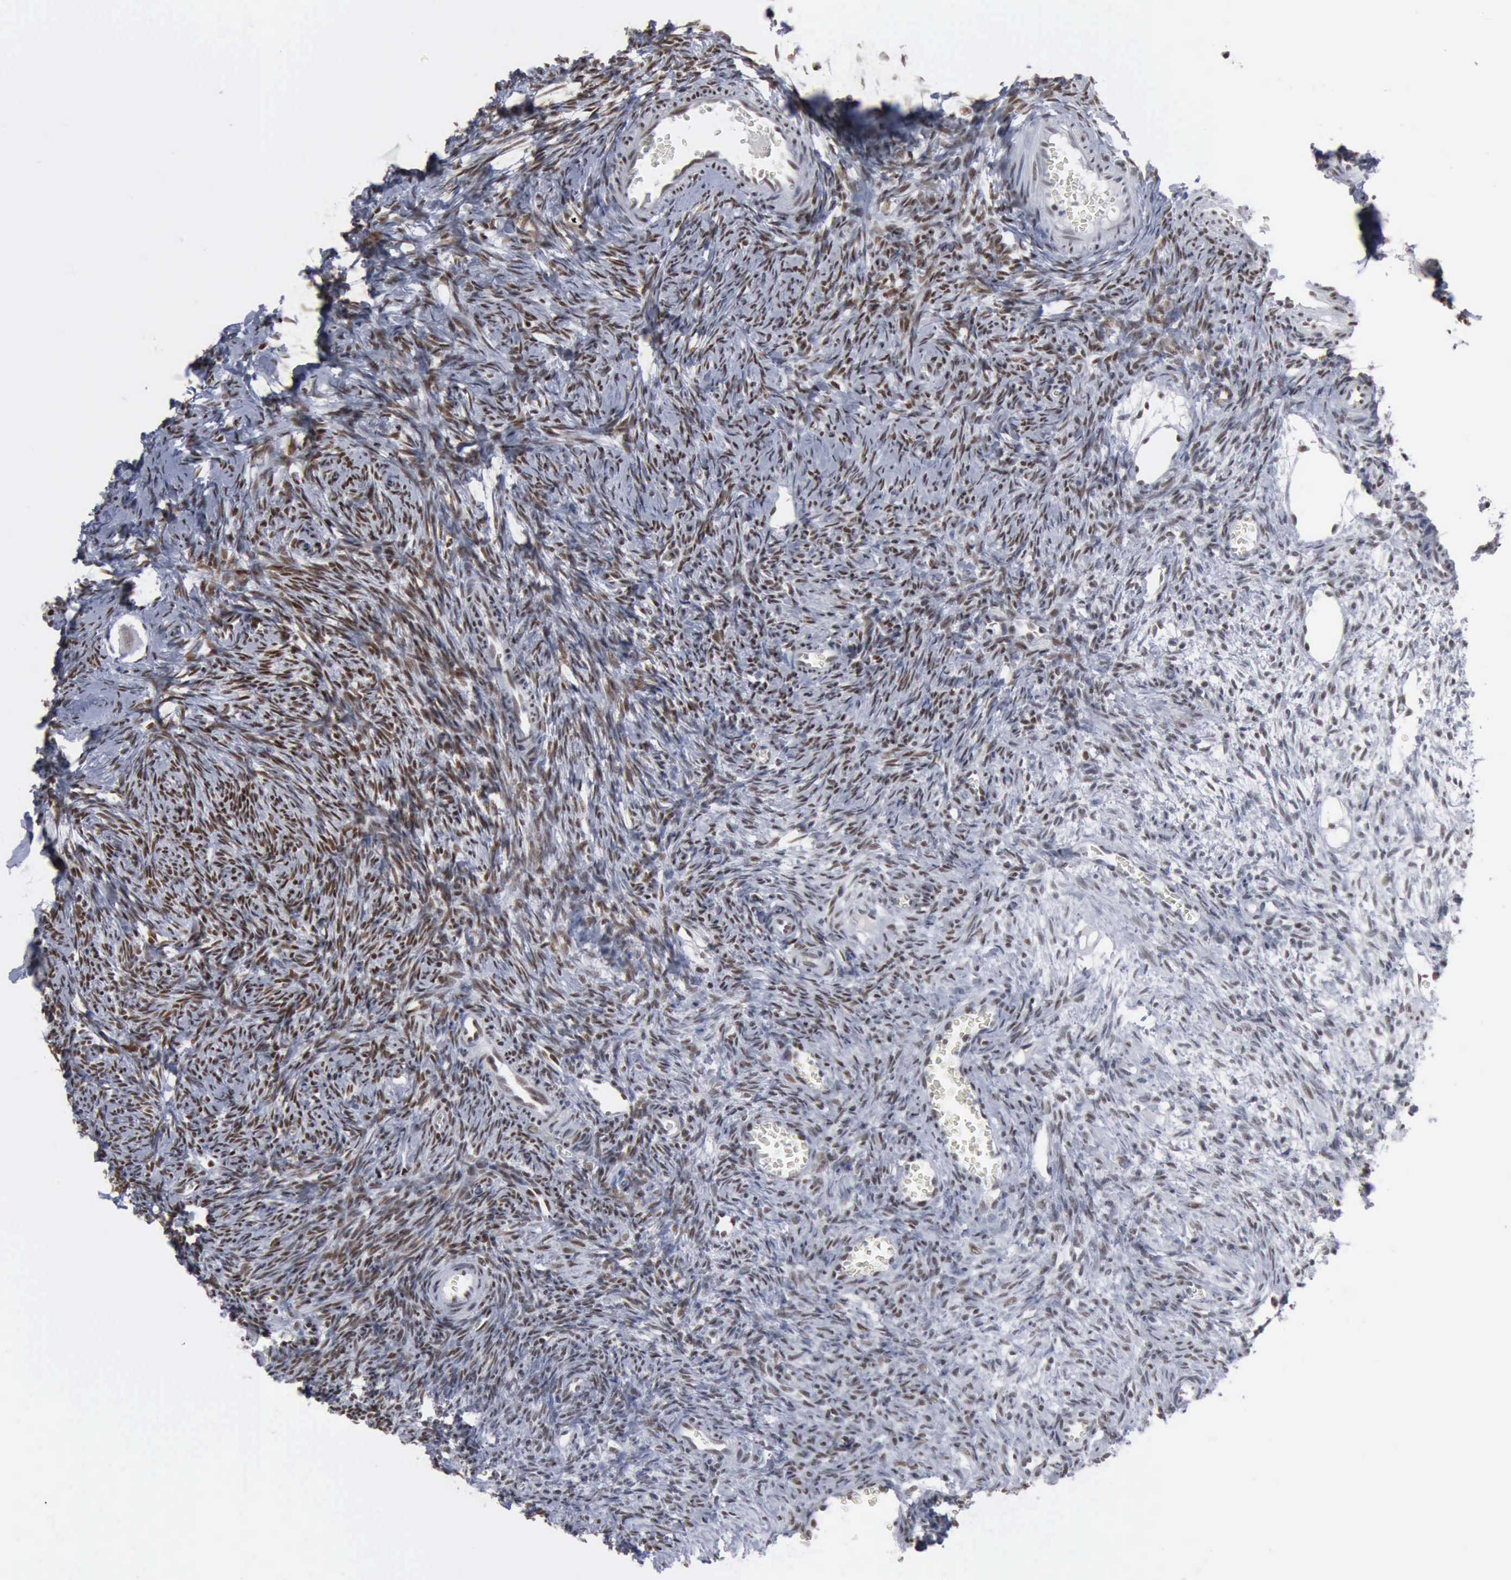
{"staining": {"intensity": "moderate", "quantity": ">75%", "location": "nuclear"}, "tissue": "ovary", "cell_type": "Follicle cells", "image_type": "normal", "snomed": [{"axis": "morphology", "description": "Normal tissue, NOS"}, {"axis": "topography", "description": "Ovary"}], "caption": "Protein expression analysis of benign ovary shows moderate nuclear positivity in approximately >75% of follicle cells. Using DAB (3,3'-diaminobenzidine) (brown) and hematoxylin (blue) stains, captured at high magnification using brightfield microscopy.", "gene": "XPA", "patient": {"sex": "female", "age": 27}}